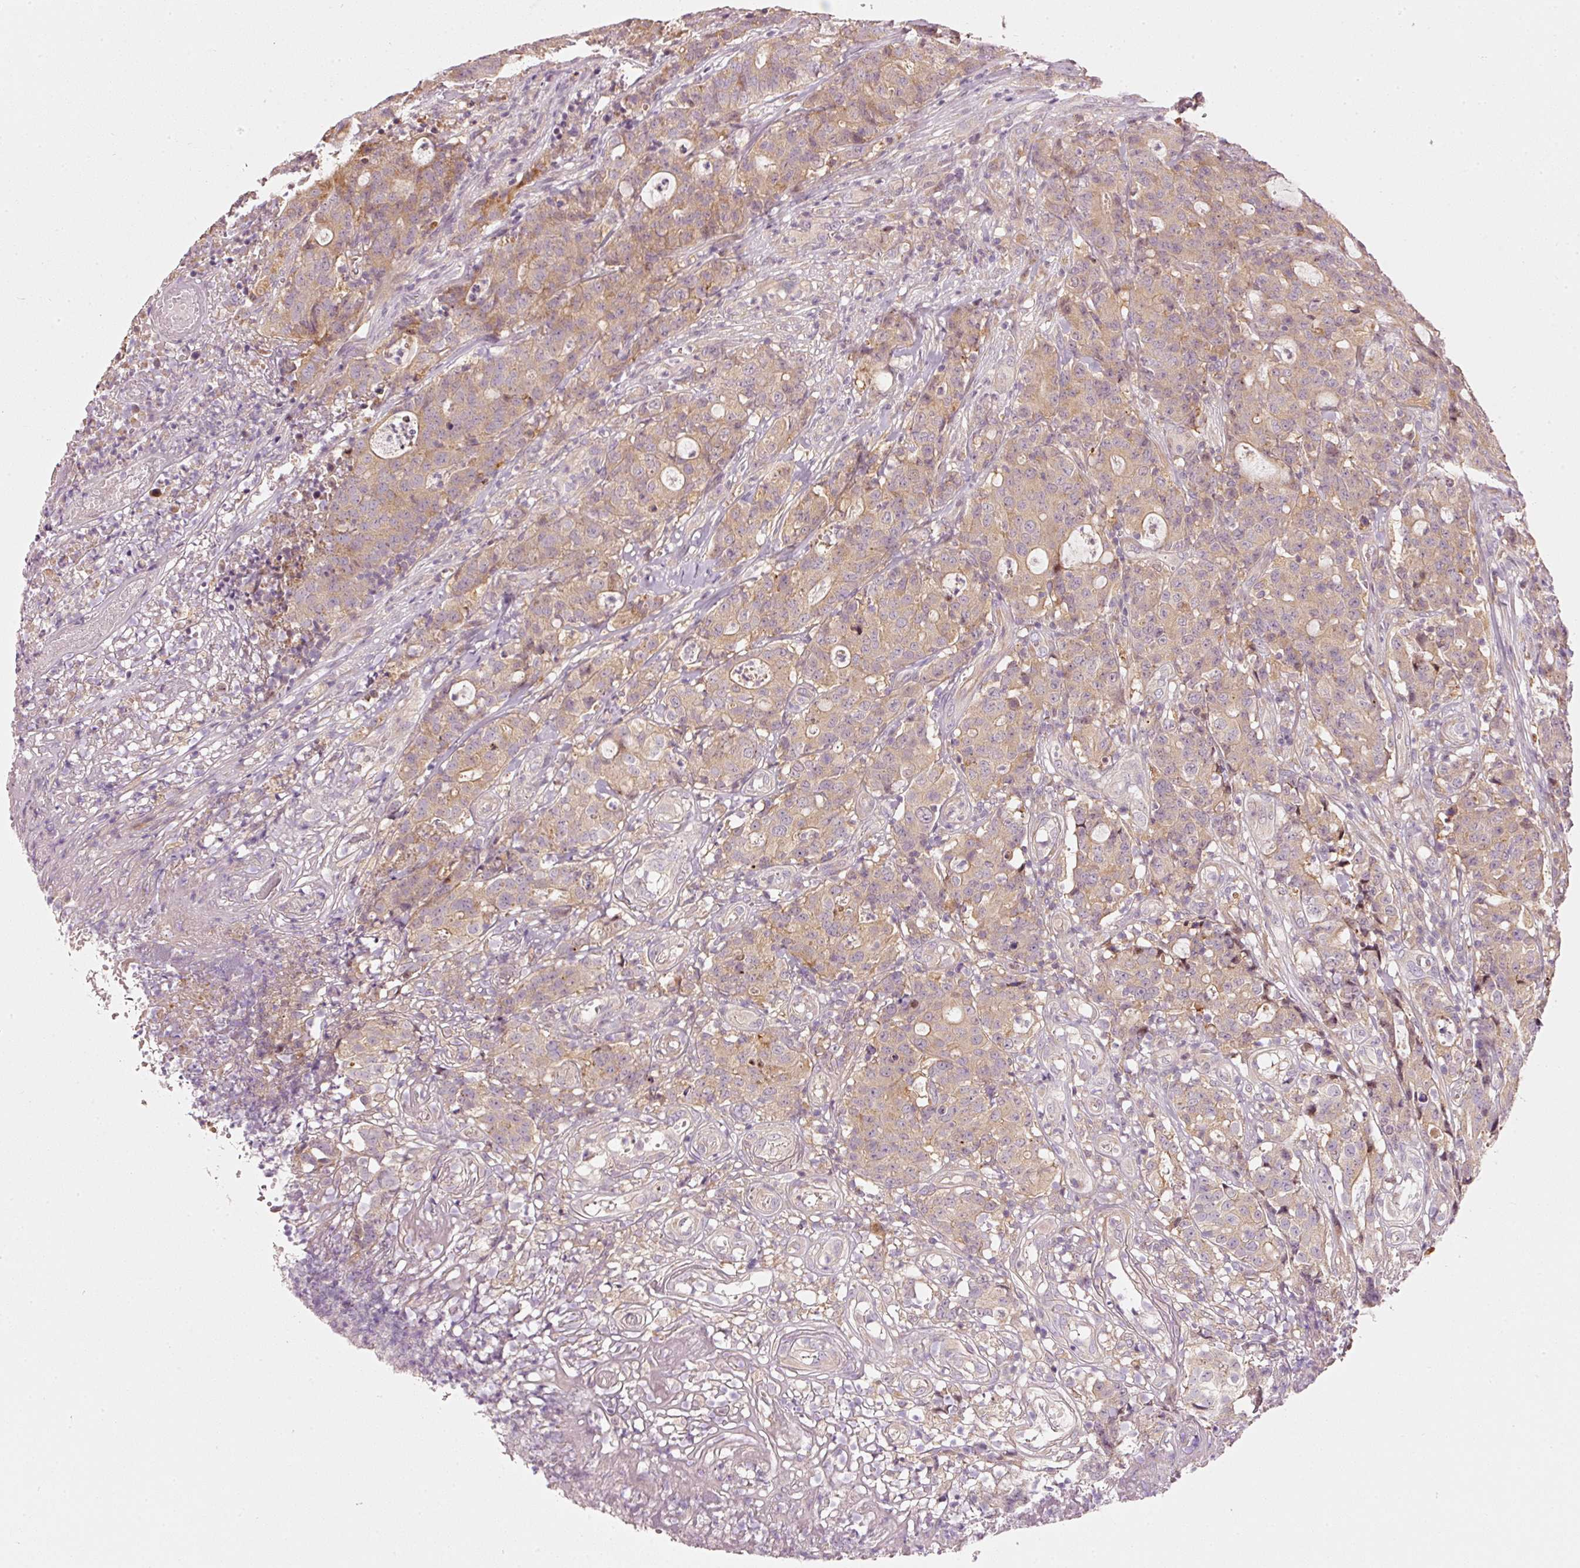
{"staining": {"intensity": "weak", "quantity": "25%-75%", "location": "cytoplasmic/membranous"}, "tissue": "colorectal cancer", "cell_type": "Tumor cells", "image_type": "cancer", "snomed": [{"axis": "morphology", "description": "Adenocarcinoma, NOS"}, {"axis": "topography", "description": "Colon"}], "caption": "Immunohistochemical staining of adenocarcinoma (colorectal) demonstrates low levels of weak cytoplasmic/membranous protein positivity in about 25%-75% of tumor cells. (DAB = brown stain, brightfield microscopy at high magnification).", "gene": "MAP10", "patient": {"sex": "male", "age": 83}}